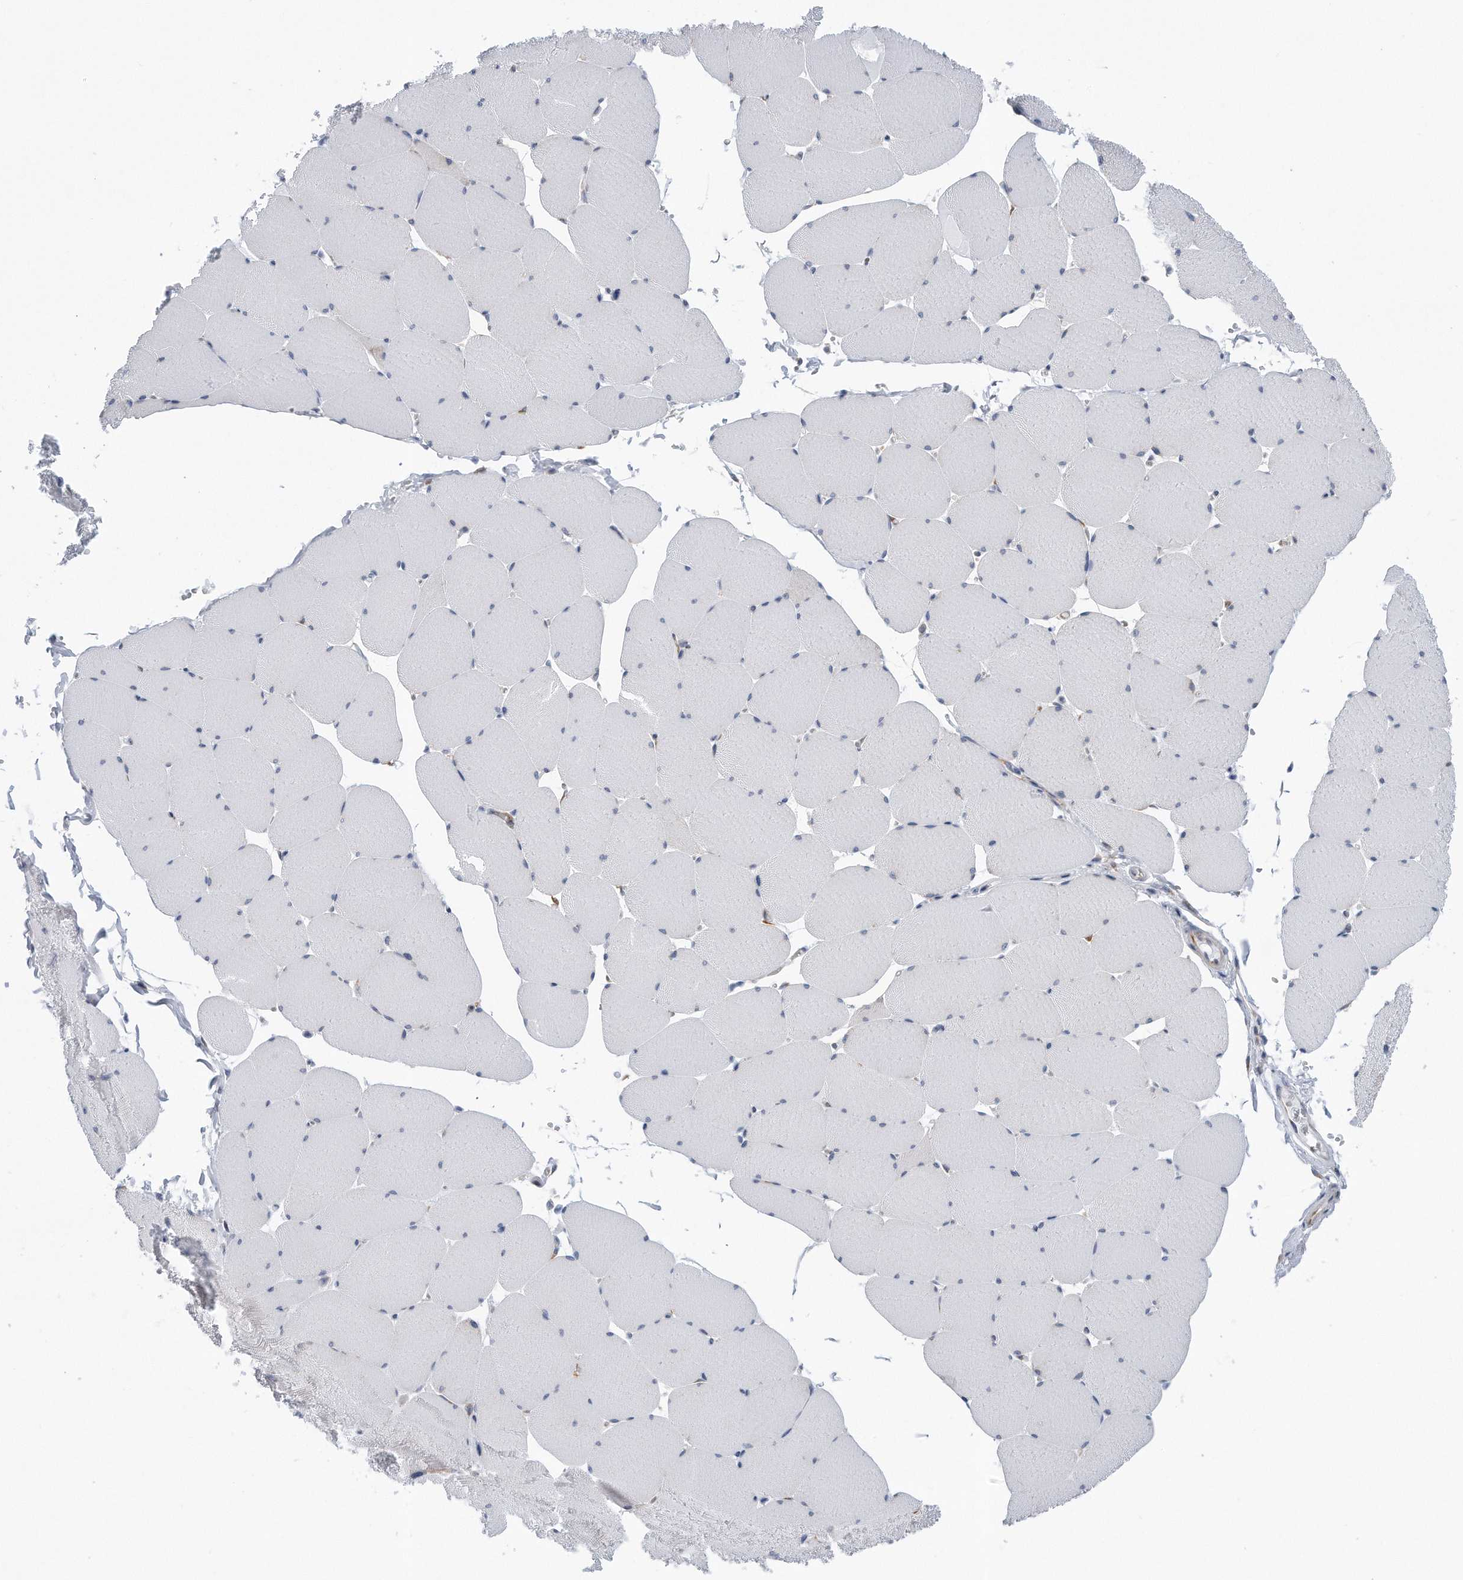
{"staining": {"intensity": "negative", "quantity": "none", "location": "none"}, "tissue": "skeletal muscle", "cell_type": "Myocytes", "image_type": "normal", "snomed": [{"axis": "morphology", "description": "Normal tissue, NOS"}, {"axis": "topography", "description": "Skeletal muscle"}, {"axis": "topography", "description": "Head-Neck"}], "caption": "Immunohistochemistry (IHC) of unremarkable skeletal muscle displays no expression in myocytes.", "gene": "RPL26L1", "patient": {"sex": "male", "age": 66}}